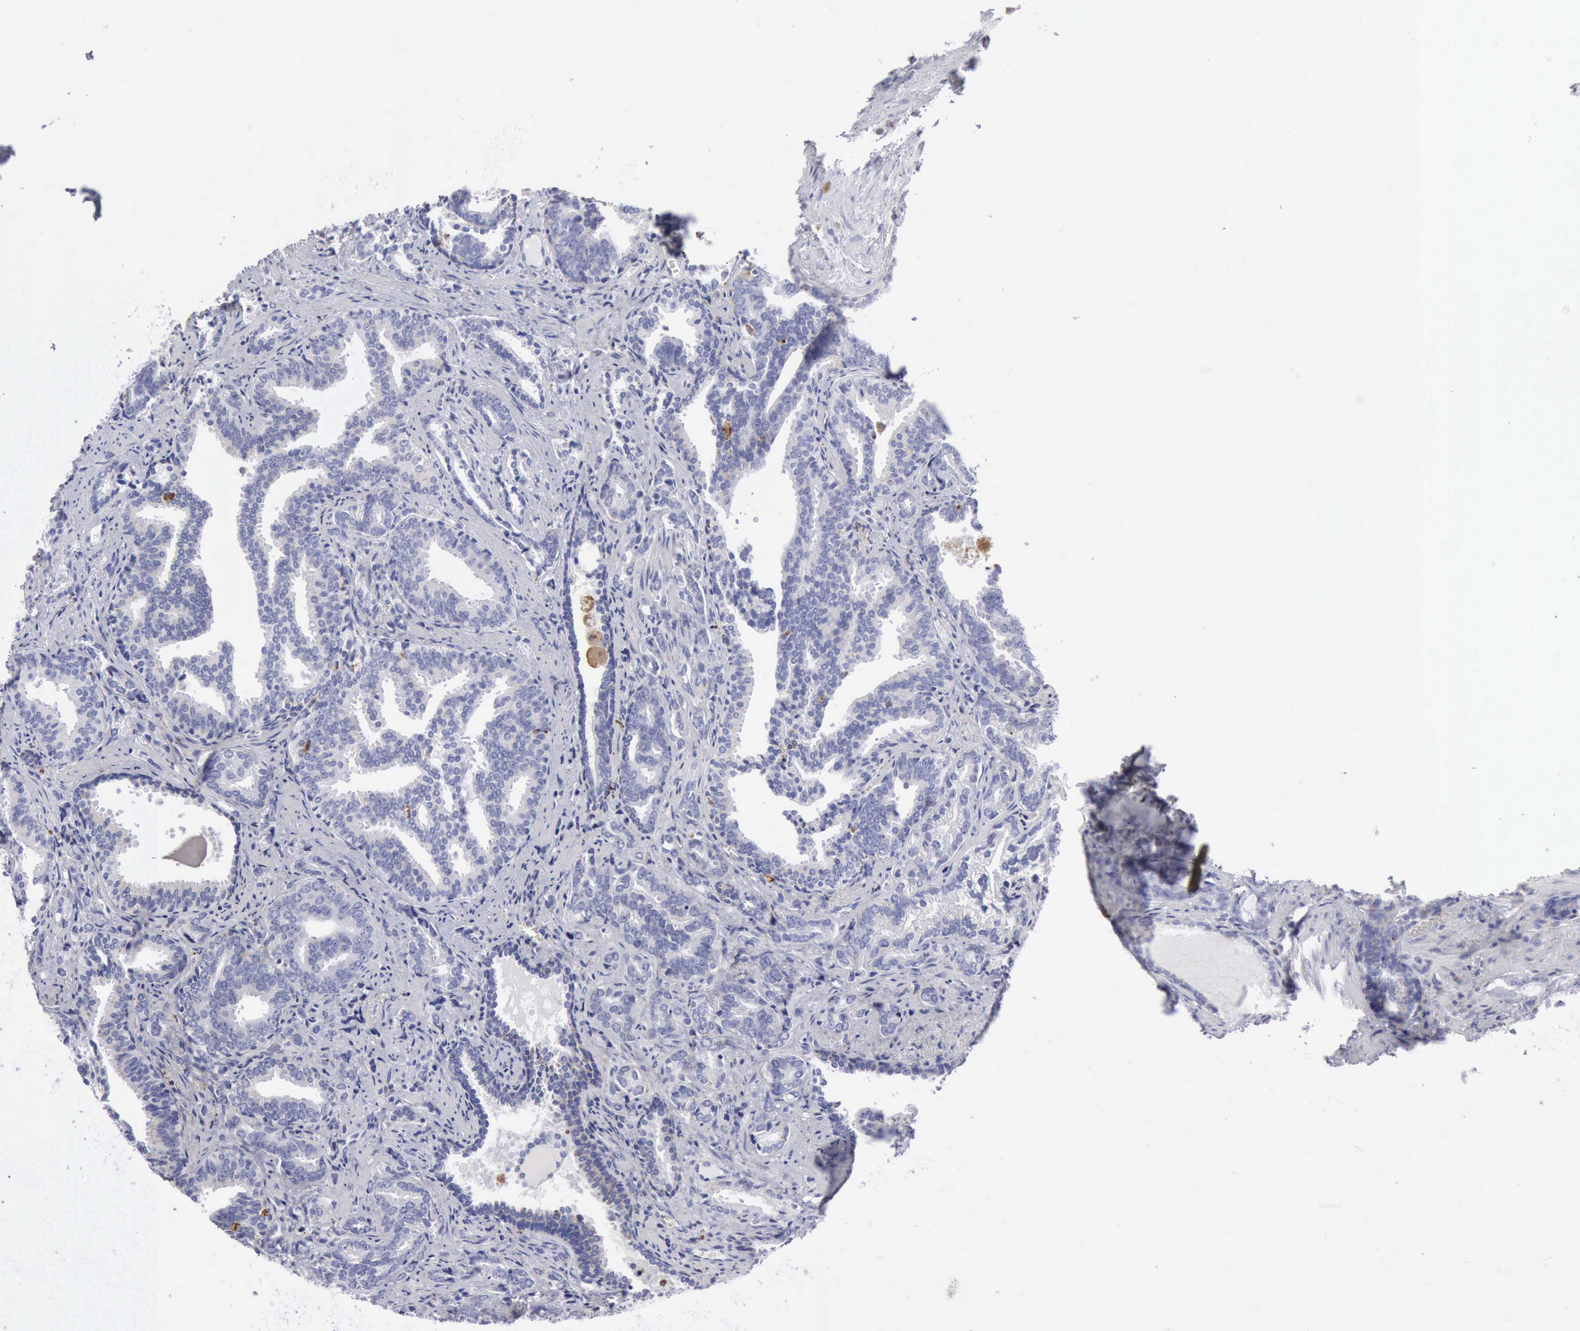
{"staining": {"intensity": "negative", "quantity": "none", "location": "none"}, "tissue": "prostate cancer", "cell_type": "Tumor cells", "image_type": "cancer", "snomed": [{"axis": "morphology", "description": "Adenocarcinoma, Medium grade"}, {"axis": "topography", "description": "Prostate"}], "caption": "High power microscopy micrograph of an IHC micrograph of adenocarcinoma (medium-grade) (prostate), revealing no significant staining in tumor cells.", "gene": "CTSS", "patient": {"sex": "male", "age": 67}}